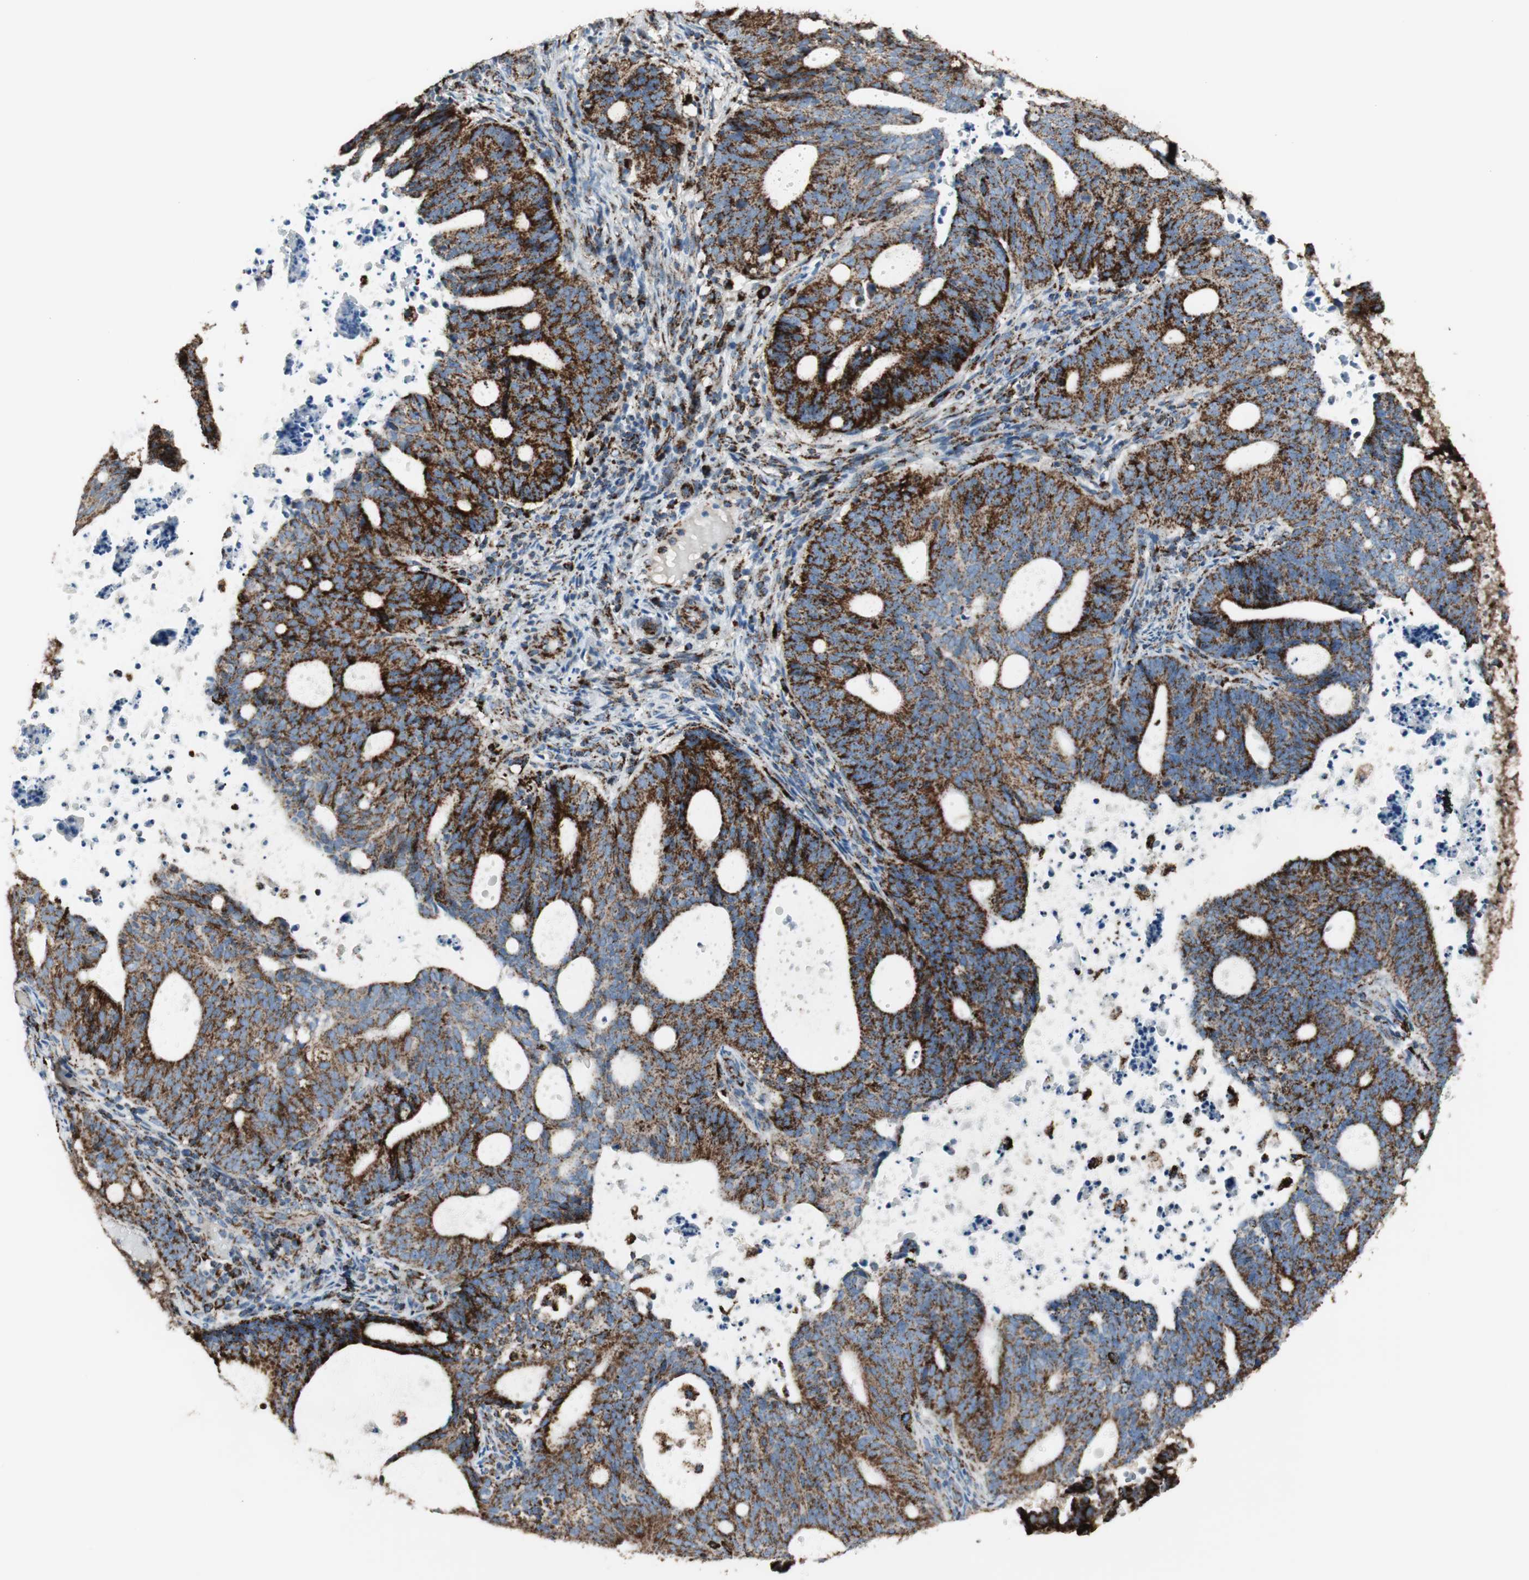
{"staining": {"intensity": "strong", "quantity": ">75%", "location": "cytoplasmic/membranous"}, "tissue": "endometrial cancer", "cell_type": "Tumor cells", "image_type": "cancer", "snomed": [{"axis": "morphology", "description": "Adenocarcinoma, NOS"}, {"axis": "topography", "description": "Uterus"}], "caption": "A high-resolution image shows immunohistochemistry staining of endometrial cancer, which demonstrates strong cytoplasmic/membranous expression in about >75% of tumor cells.", "gene": "ME2", "patient": {"sex": "female", "age": 83}}